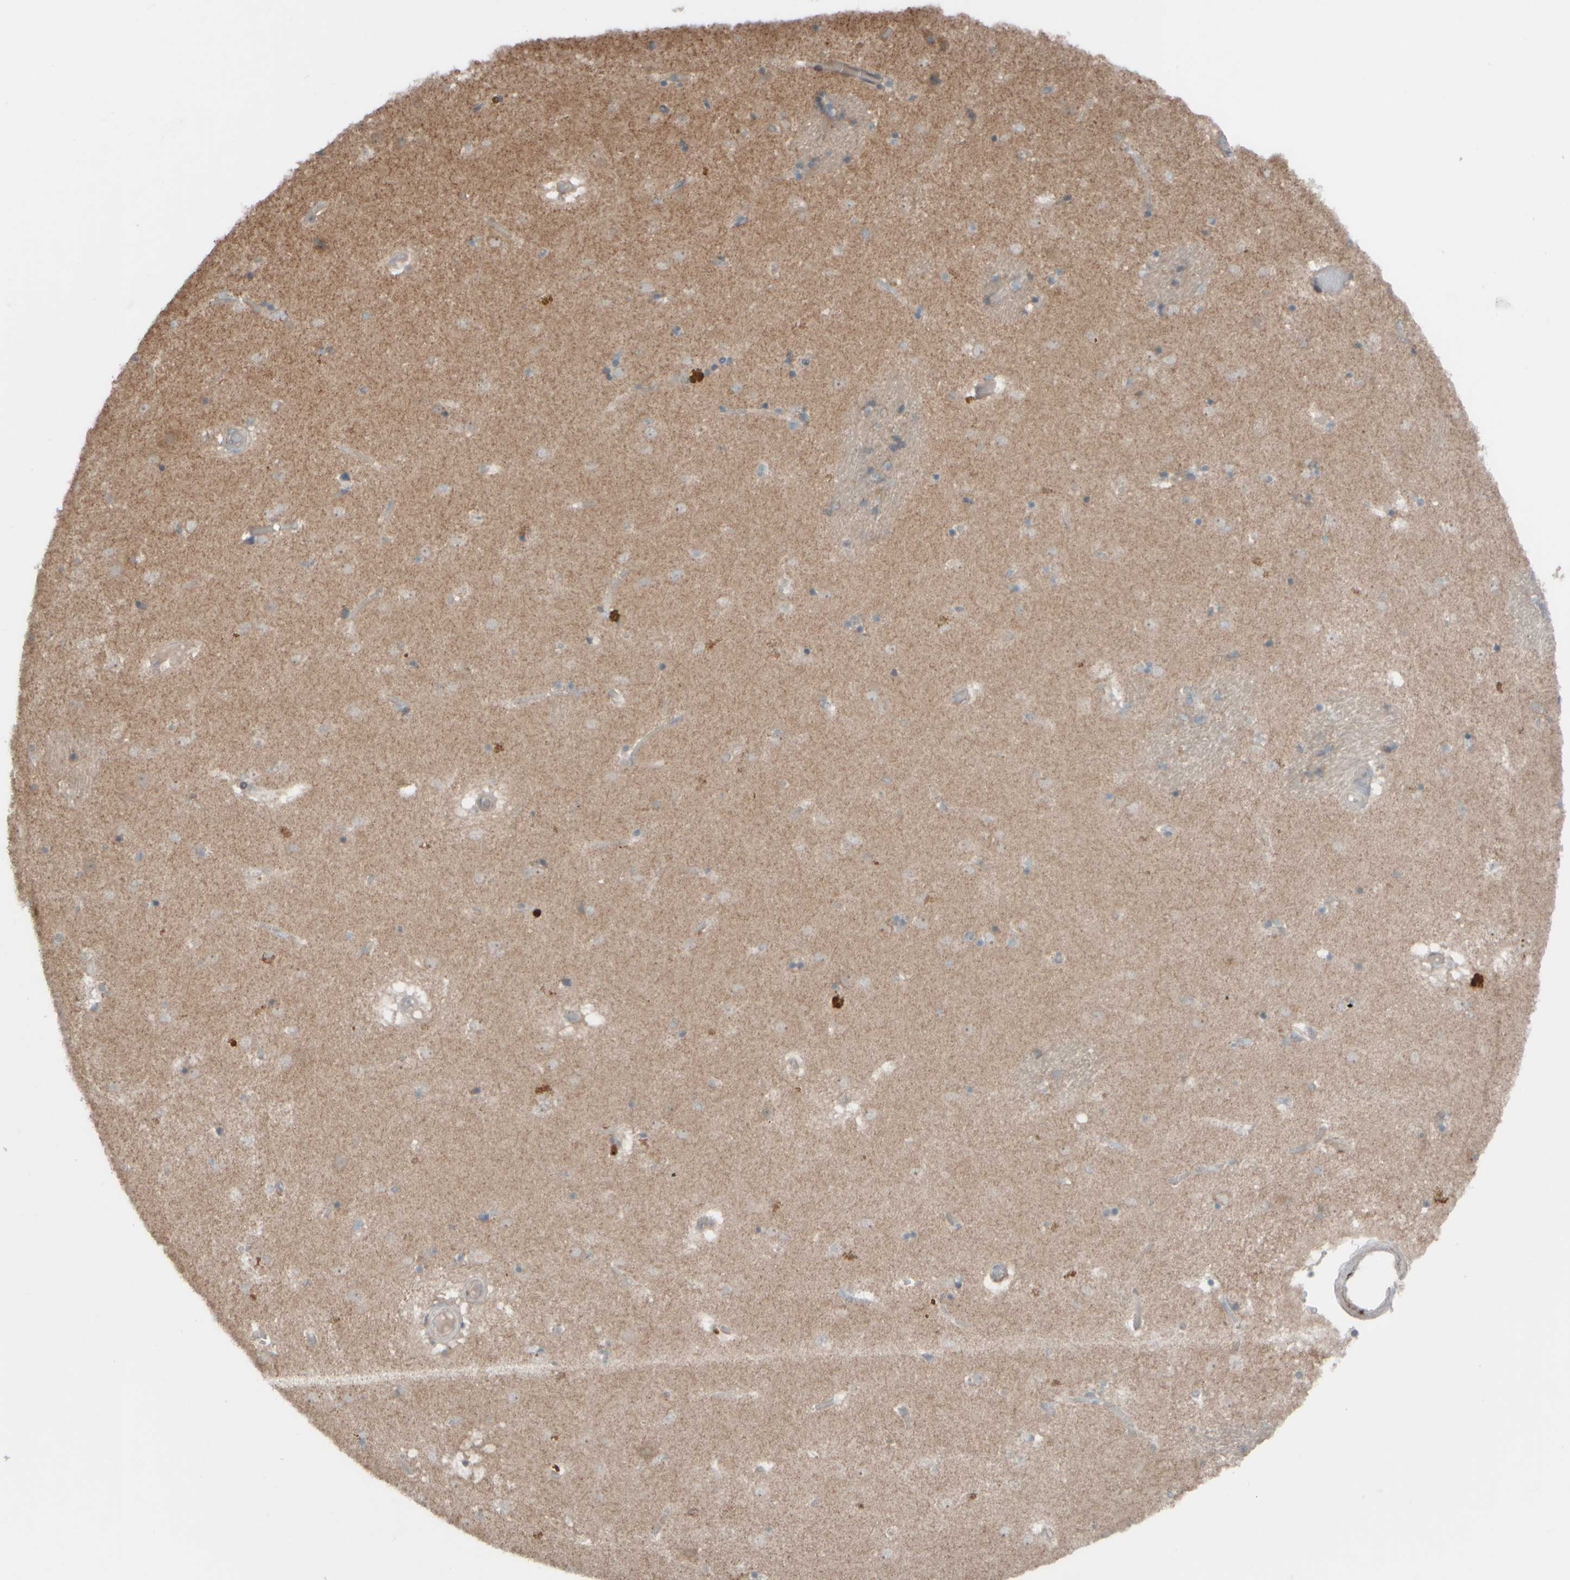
{"staining": {"intensity": "weak", "quantity": "25%-75%", "location": "cytoplasmic/membranous"}, "tissue": "caudate", "cell_type": "Glial cells", "image_type": "normal", "snomed": [{"axis": "morphology", "description": "Normal tissue, NOS"}, {"axis": "topography", "description": "Lateral ventricle wall"}], "caption": "Caudate stained for a protein exhibits weak cytoplasmic/membranous positivity in glial cells. (Stains: DAB (3,3'-diaminobenzidine) in brown, nuclei in blue, Microscopy: brightfield microscopy at high magnification).", "gene": "HGS", "patient": {"sex": "male", "age": 70}}